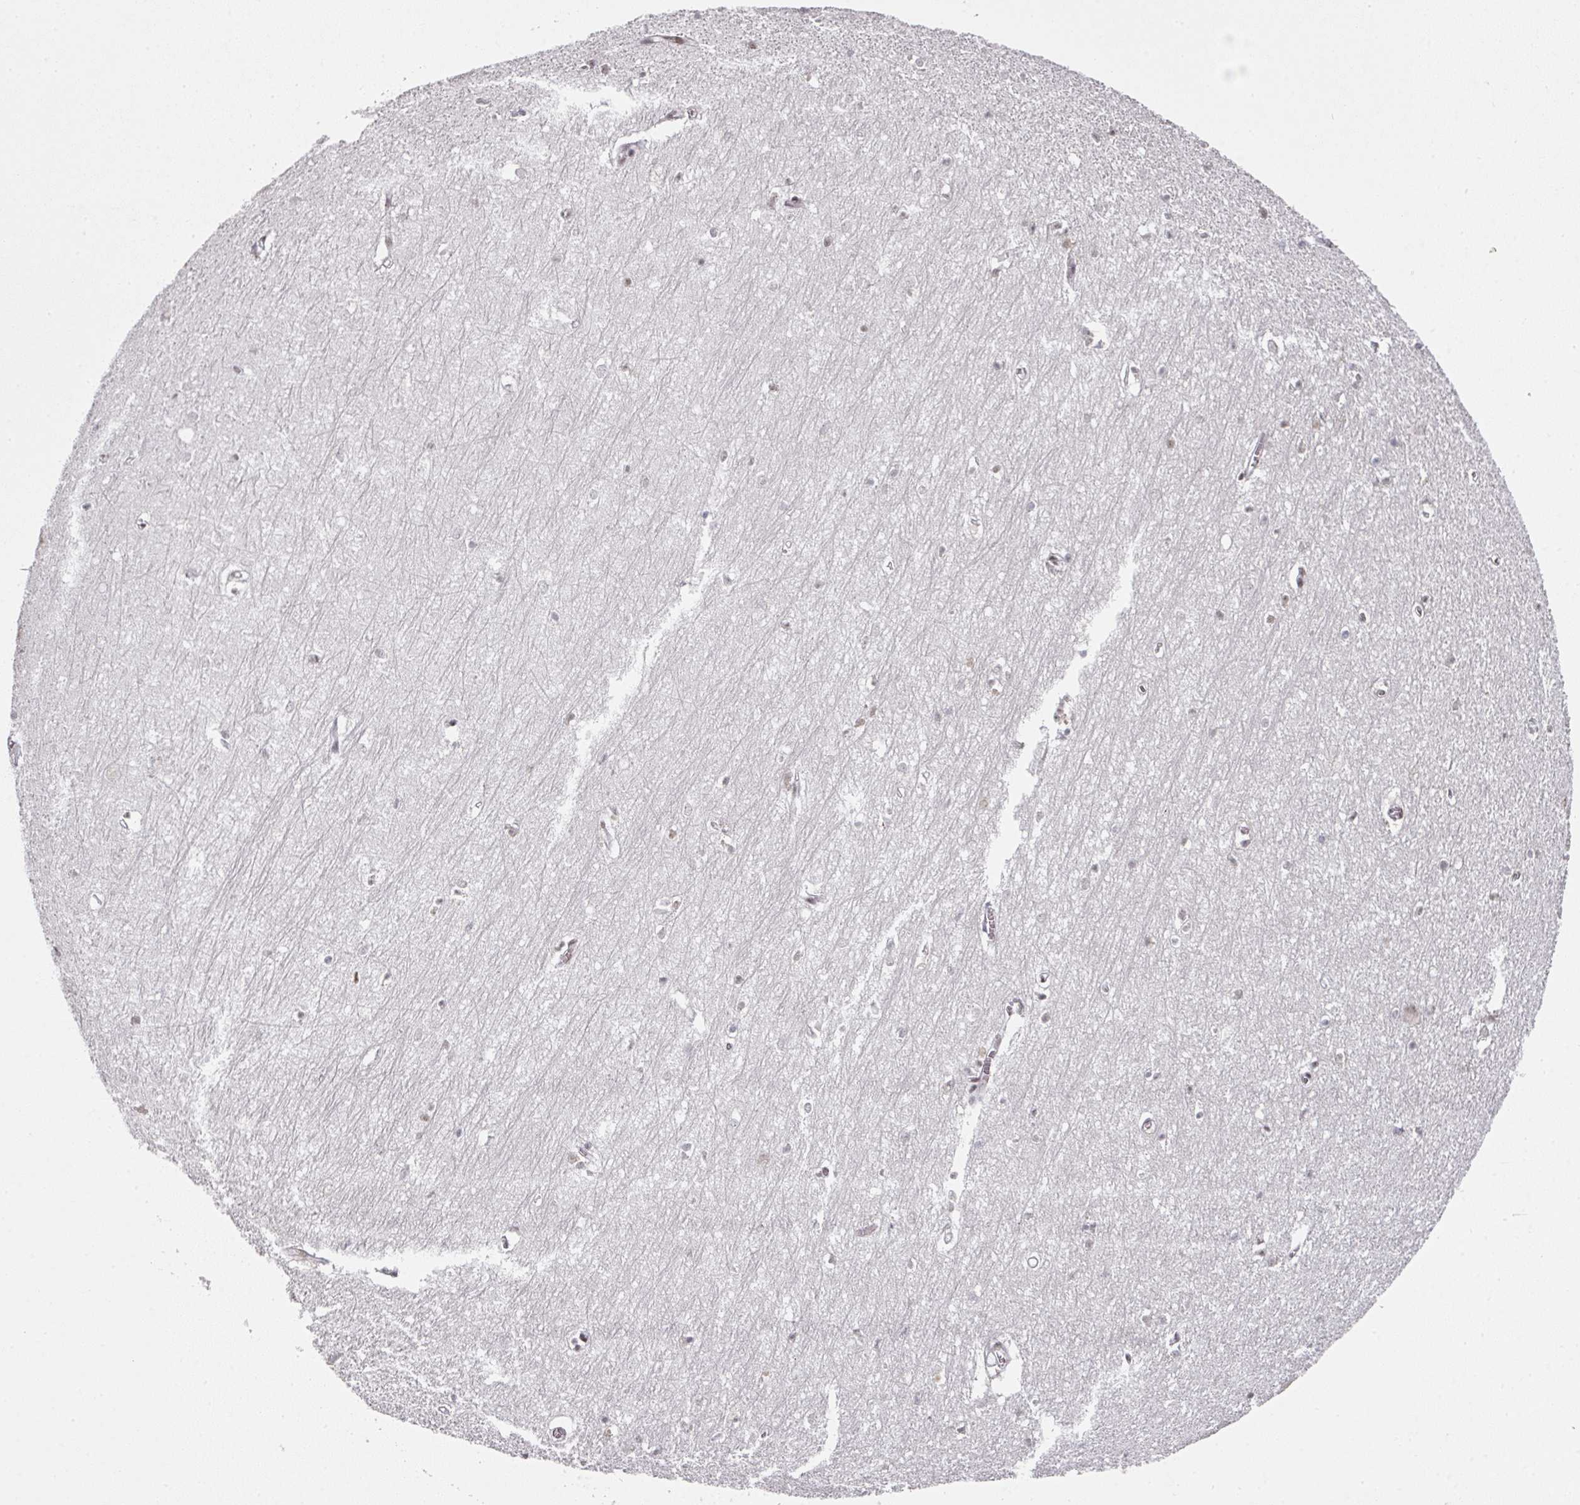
{"staining": {"intensity": "moderate", "quantity": "<25%", "location": "nuclear"}, "tissue": "hippocampus", "cell_type": "Glial cells", "image_type": "normal", "snomed": [{"axis": "morphology", "description": "Normal tissue, NOS"}, {"axis": "topography", "description": "Hippocampus"}], "caption": "DAB immunohistochemical staining of unremarkable hippocampus reveals moderate nuclear protein expression in about <25% of glial cells. Using DAB (3,3'-diaminobenzidine) (brown) and hematoxylin (blue) stains, captured at high magnification using brightfield microscopy.", "gene": "SF3B5", "patient": {"sex": "female", "age": 64}}